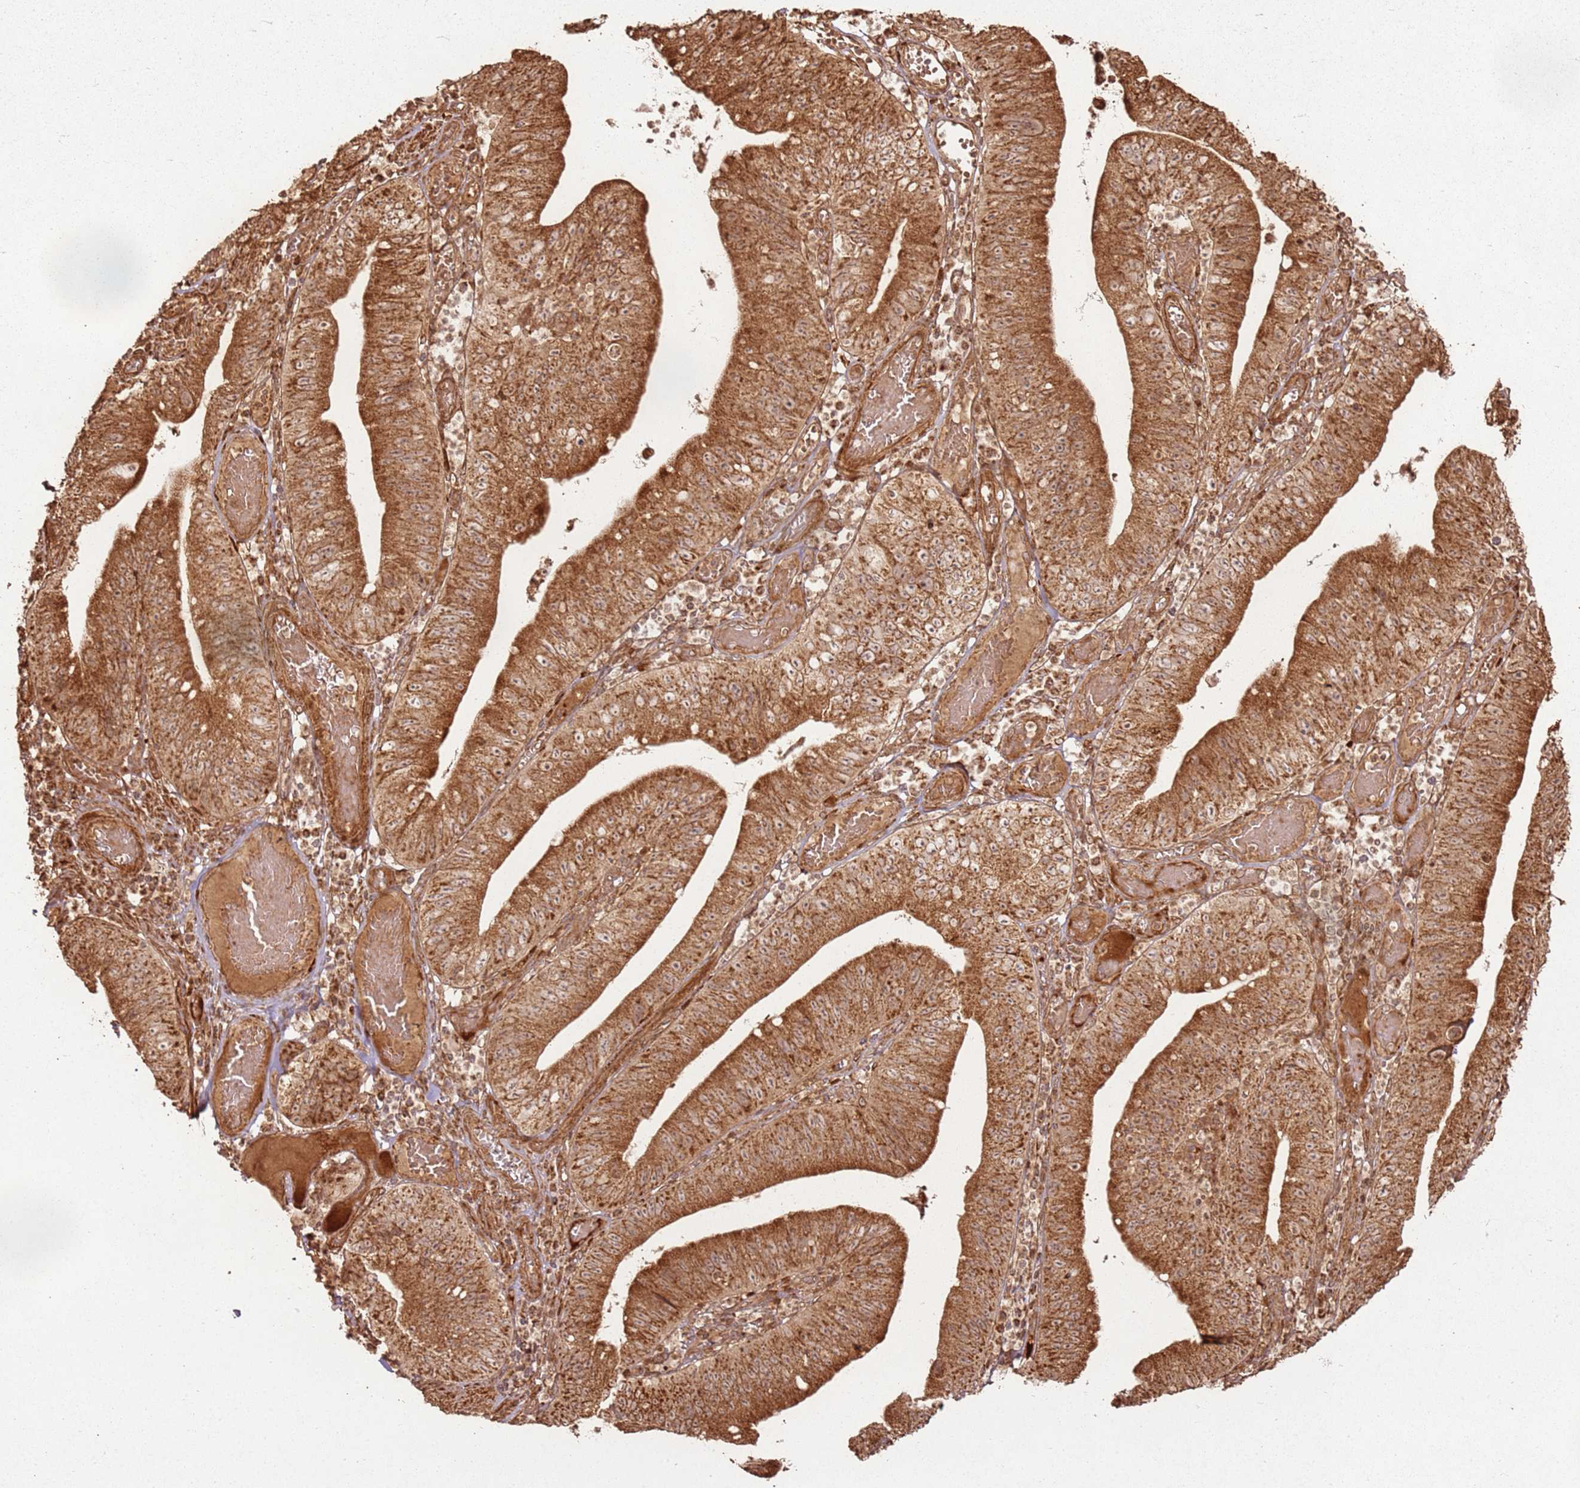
{"staining": {"intensity": "strong", "quantity": ">75%", "location": "cytoplasmic/membranous,nuclear"}, "tissue": "stomach cancer", "cell_type": "Tumor cells", "image_type": "cancer", "snomed": [{"axis": "morphology", "description": "Adenocarcinoma, NOS"}, {"axis": "topography", "description": "Stomach"}], "caption": "High-magnification brightfield microscopy of adenocarcinoma (stomach) stained with DAB (brown) and counterstained with hematoxylin (blue). tumor cells exhibit strong cytoplasmic/membranous and nuclear staining is identified in about>75% of cells.", "gene": "MRPS6", "patient": {"sex": "male", "age": 59}}